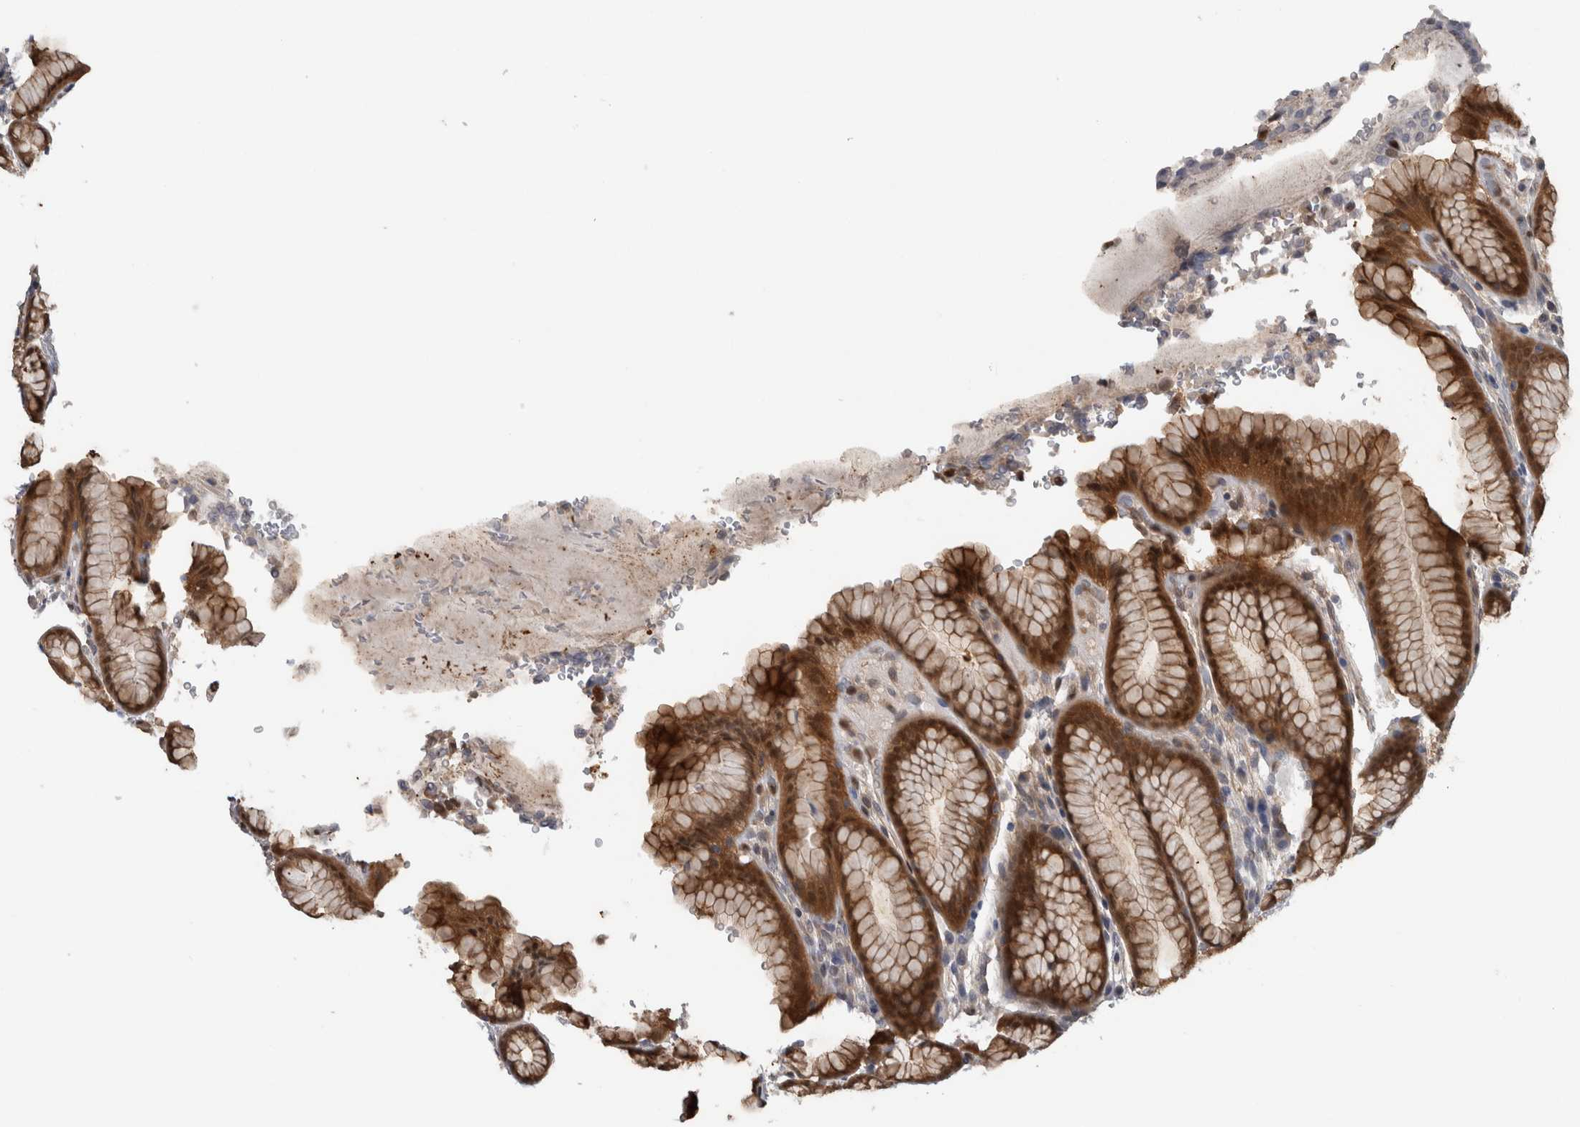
{"staining": {"intensity": "strong", "quantity": ">75%", "location": "cytoplasmic/membranous,nuclear"}, "tissue": "stomach", "cell_type": "Glandular cells", "image_type": "normal", "snomed": [{"axis": "morphology", "description": "Normal tissue, NOS"}, {"axis": "topography", "description": "Stomach"}], "caption": "DAB immunohistochemical staining of benign stomach shows strong cytoplasmic/membranous,nuclear protein positivity in about >75% of glandular cells. (brown staining indicates protein expression, while blue staining denotes nuclei).", "gene": "NAPRT", "patient": {"sex": "male", "age": 42}}